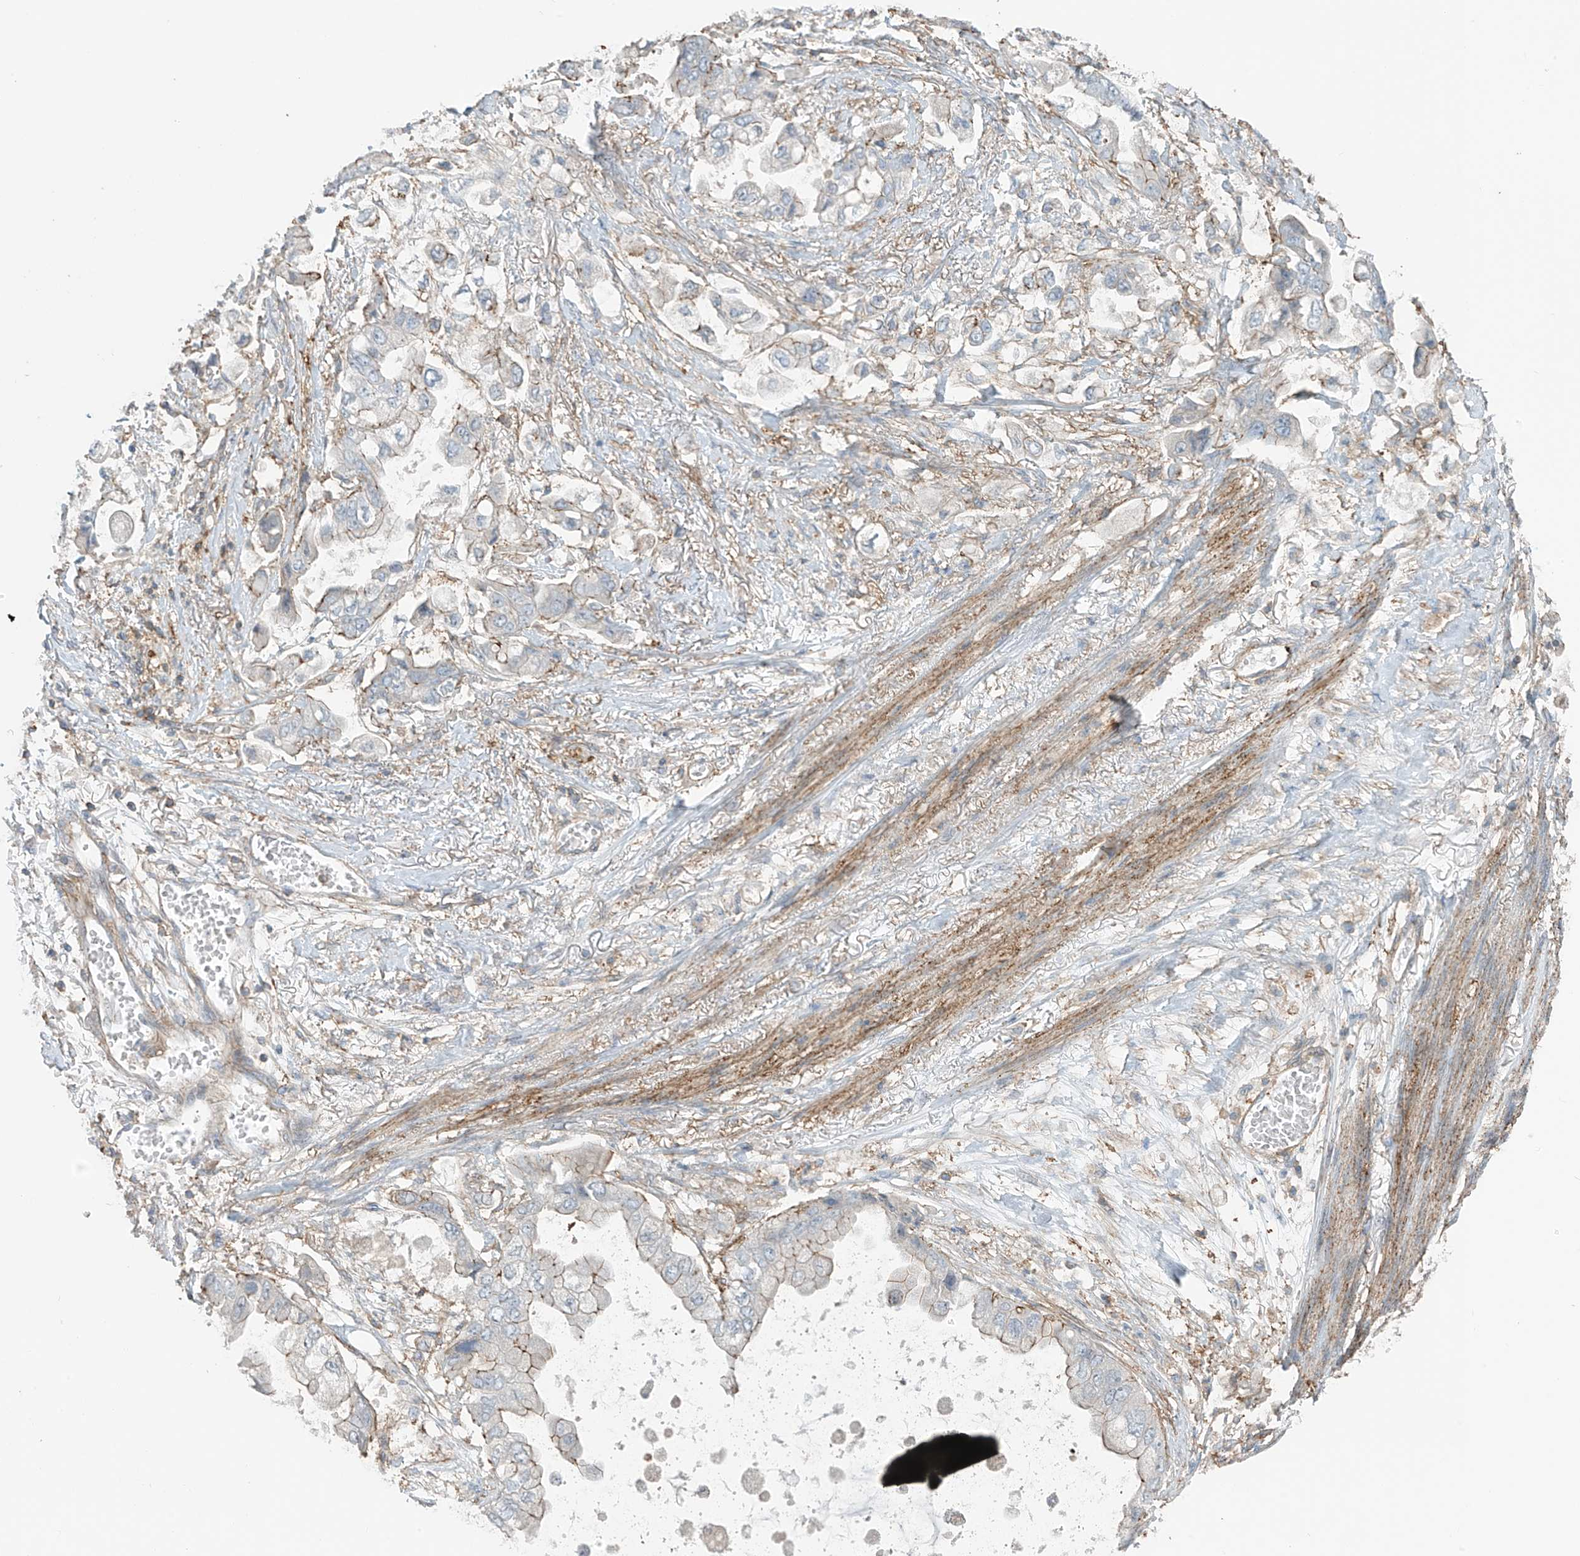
{"staining": {"intensity": "weak", "quantity": "25%-75%", "location": "cytoplasmic/membranous"}, "tissue": "stomach cancer", "cell_type": "Tumor cells", "image_type": "cancer", "snomed": [{"axis": "morphology", "description": "Adenocarcinoma, NOS"}, {"axis": "topography", "description": "Stomach"}], "caption": "Protein positivity by IHC shows weak cytoplasmic/membranous positivity in approximately 25%-75% of tumor cells in adenocarcinoma (stomach). (IHC, brightfield microscopy, high magnification).", "gene": "SLC9A2", "patient": {"sex": "male", "age": 62}}